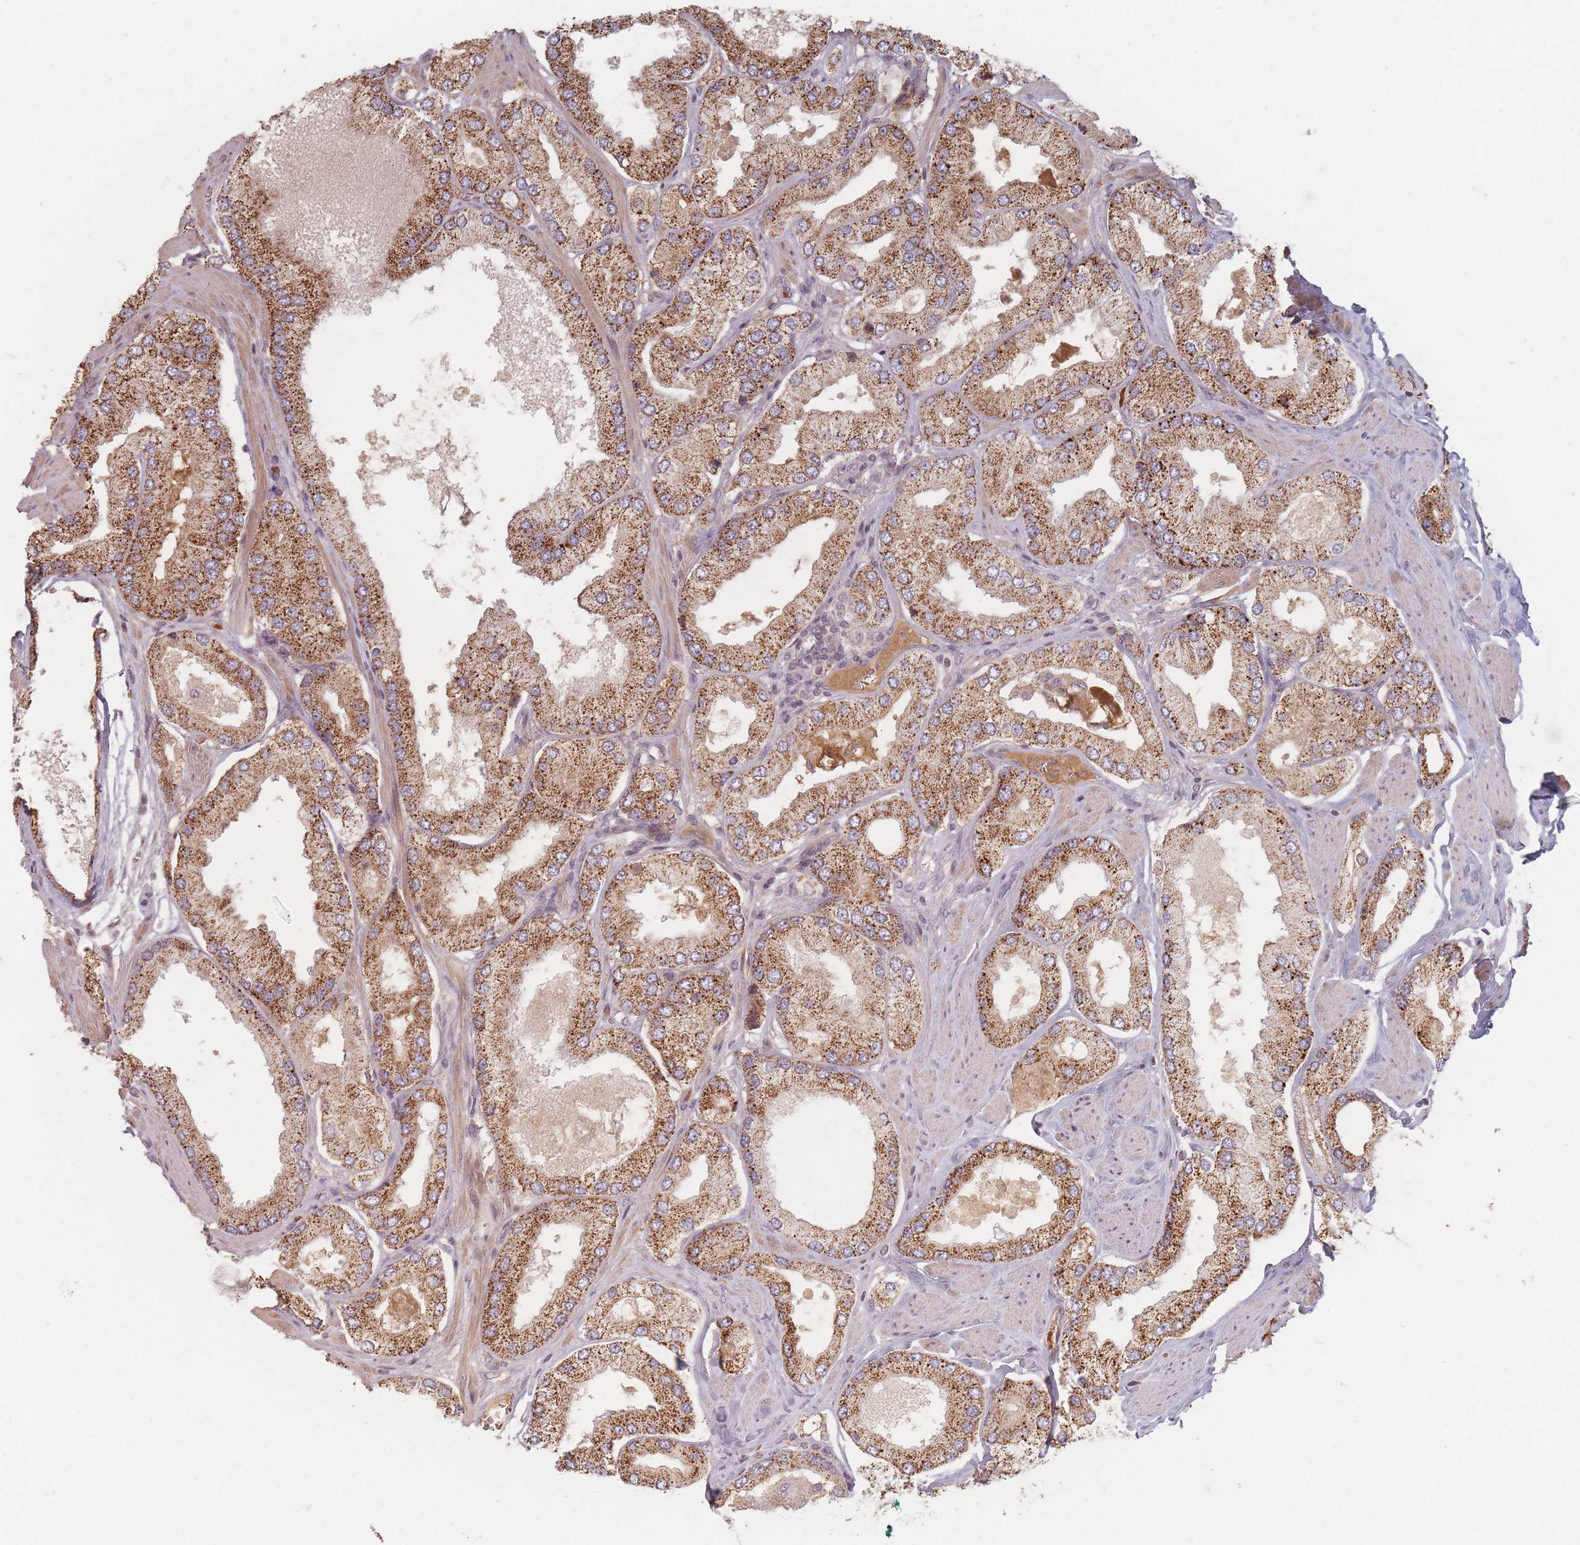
{"staining": {"intensity": "strong", "quantity": ">75%", "location": "cytoplasmic/membranous"}, "tissue": "prostate cancer", "cell_type": "Tumor cells", "image_type": "cancer", "snomed": [{"axis": "morphology", "description": "Adenocarcinoma, Low grade"}, {"axis": "topography", "description": "Prostate"}], "caption": "A histopathology image showing strong cytoplasmic/membranous staining in approximately >75% of tumor cells in prostate cancer, as visualized by brown immunohistochemical staining.", "gene": "OR2M4", "patient": {"sex": "male", "age": 42}}